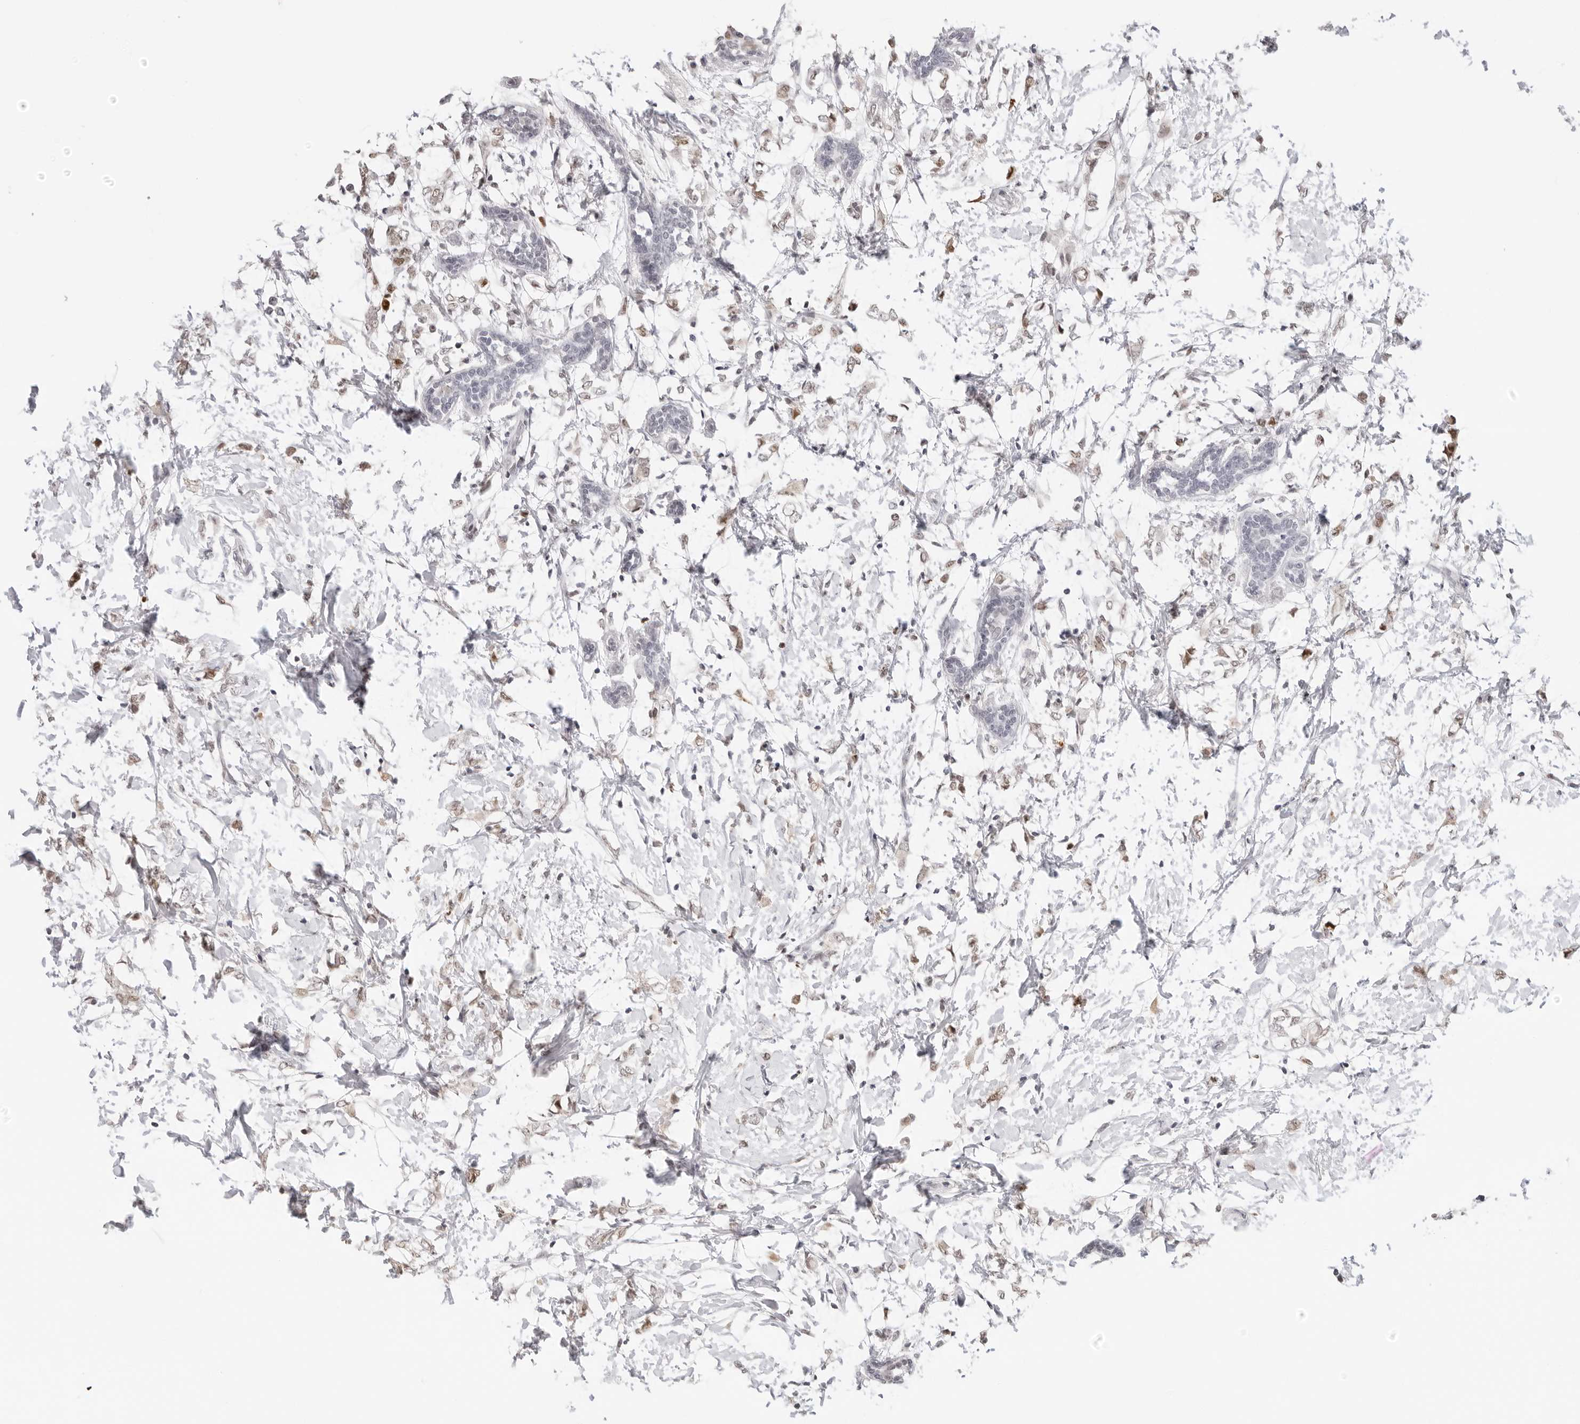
{"staining": {"intensity": "weak", "quantity": "25%-75%", "location": "nuclear"}, "tissue": "breast cancer", "cell_type": "Tumor cells", "image_type": "cancer", "snomed": [{"axis": "morphology", "description": "Normal tissue, NOS"}, {"axis": "morphology", "description": "Lobular carcinoma"}, {"axis": "topography", "description": "Breast"}], "caption": "An image of breast lobular carcinoma stained for a protein reveals weak nuclear brown staining in tumor cells.", "gene": "MSH6", "patient": {"sex": "female", "age": 47}}